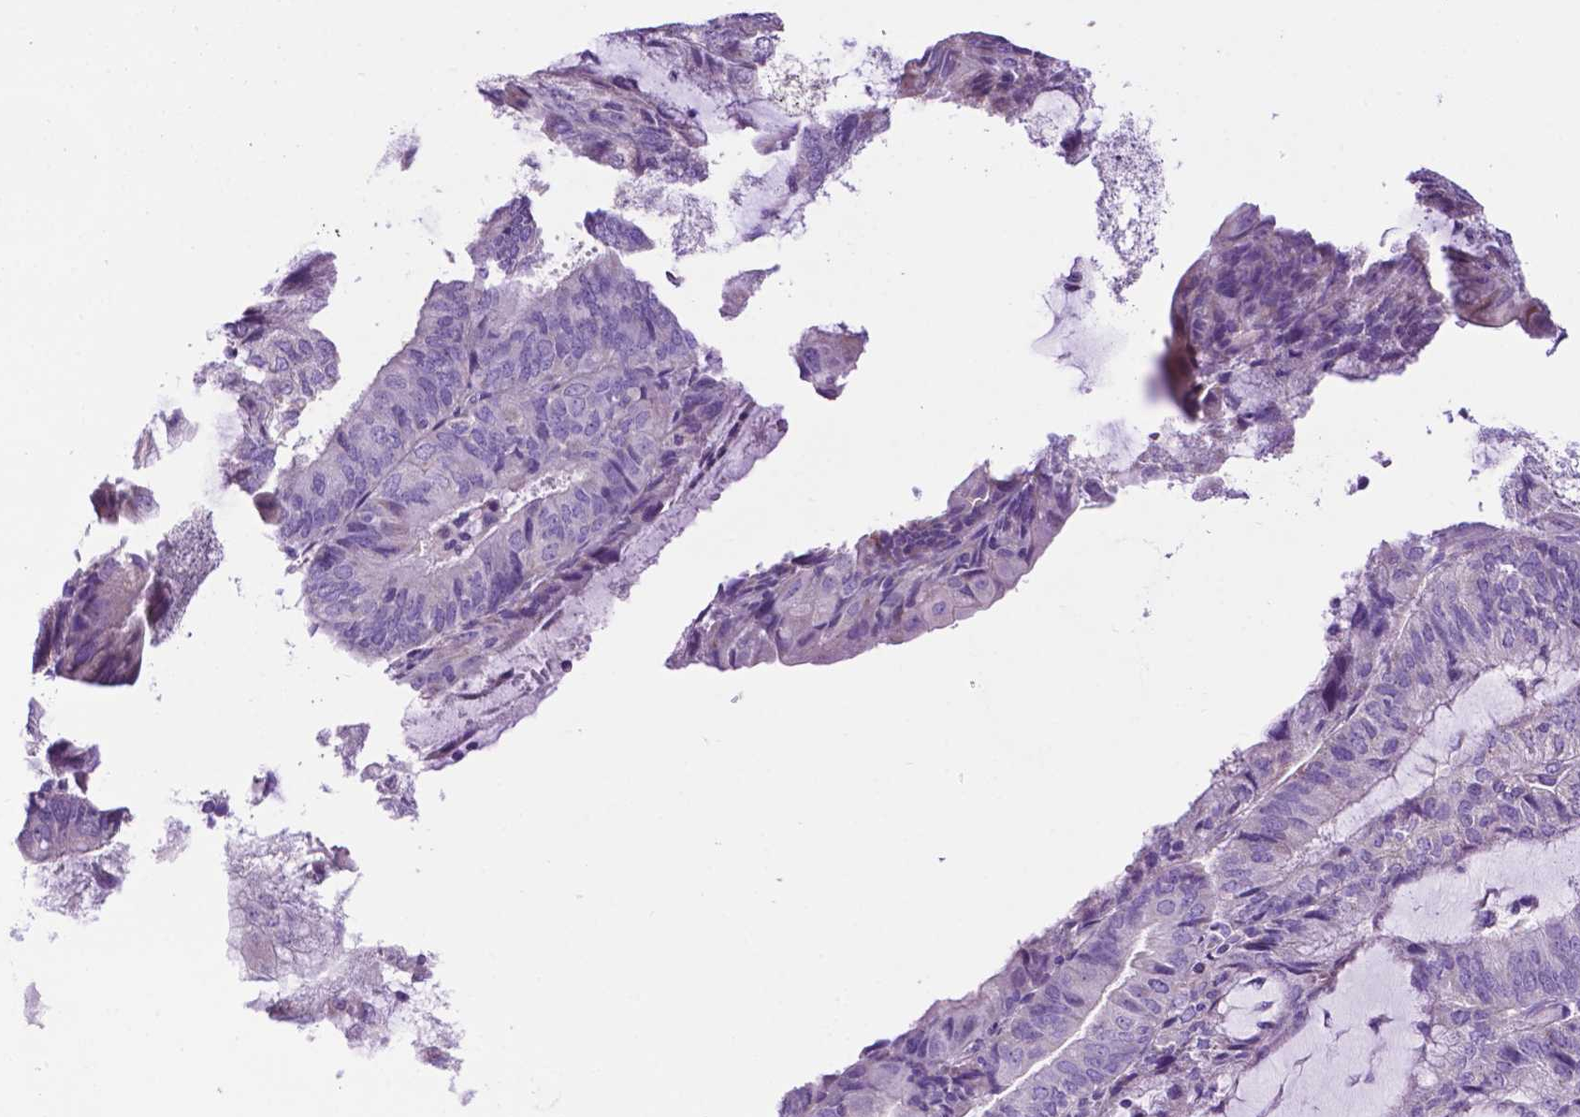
{"staining": {"intensity": "negative", "quantity": "none", "location": "none"}, "tissue": "endometrial cancer", "cell_type": "Tumor cells", "image_type": "cancer", "snomed": [{"axis": "morphology", "description": "Adenocarcinoma, NOS"}, {"axis": "topography", "description": "Endometrium"}], "caption": "Endometrial cancer (adenocarcinoma) was stained to show a protein in brown. There is no significant positivity in tumor cells. Brightfield microscopy of IHC stained with DAB (3,3'-diaminobenzidine) (brown) and hematoxylin (blue), captured at high magnification.", "gene": "PHYHIP", "patient": {"sex": "female", "age": 81}}